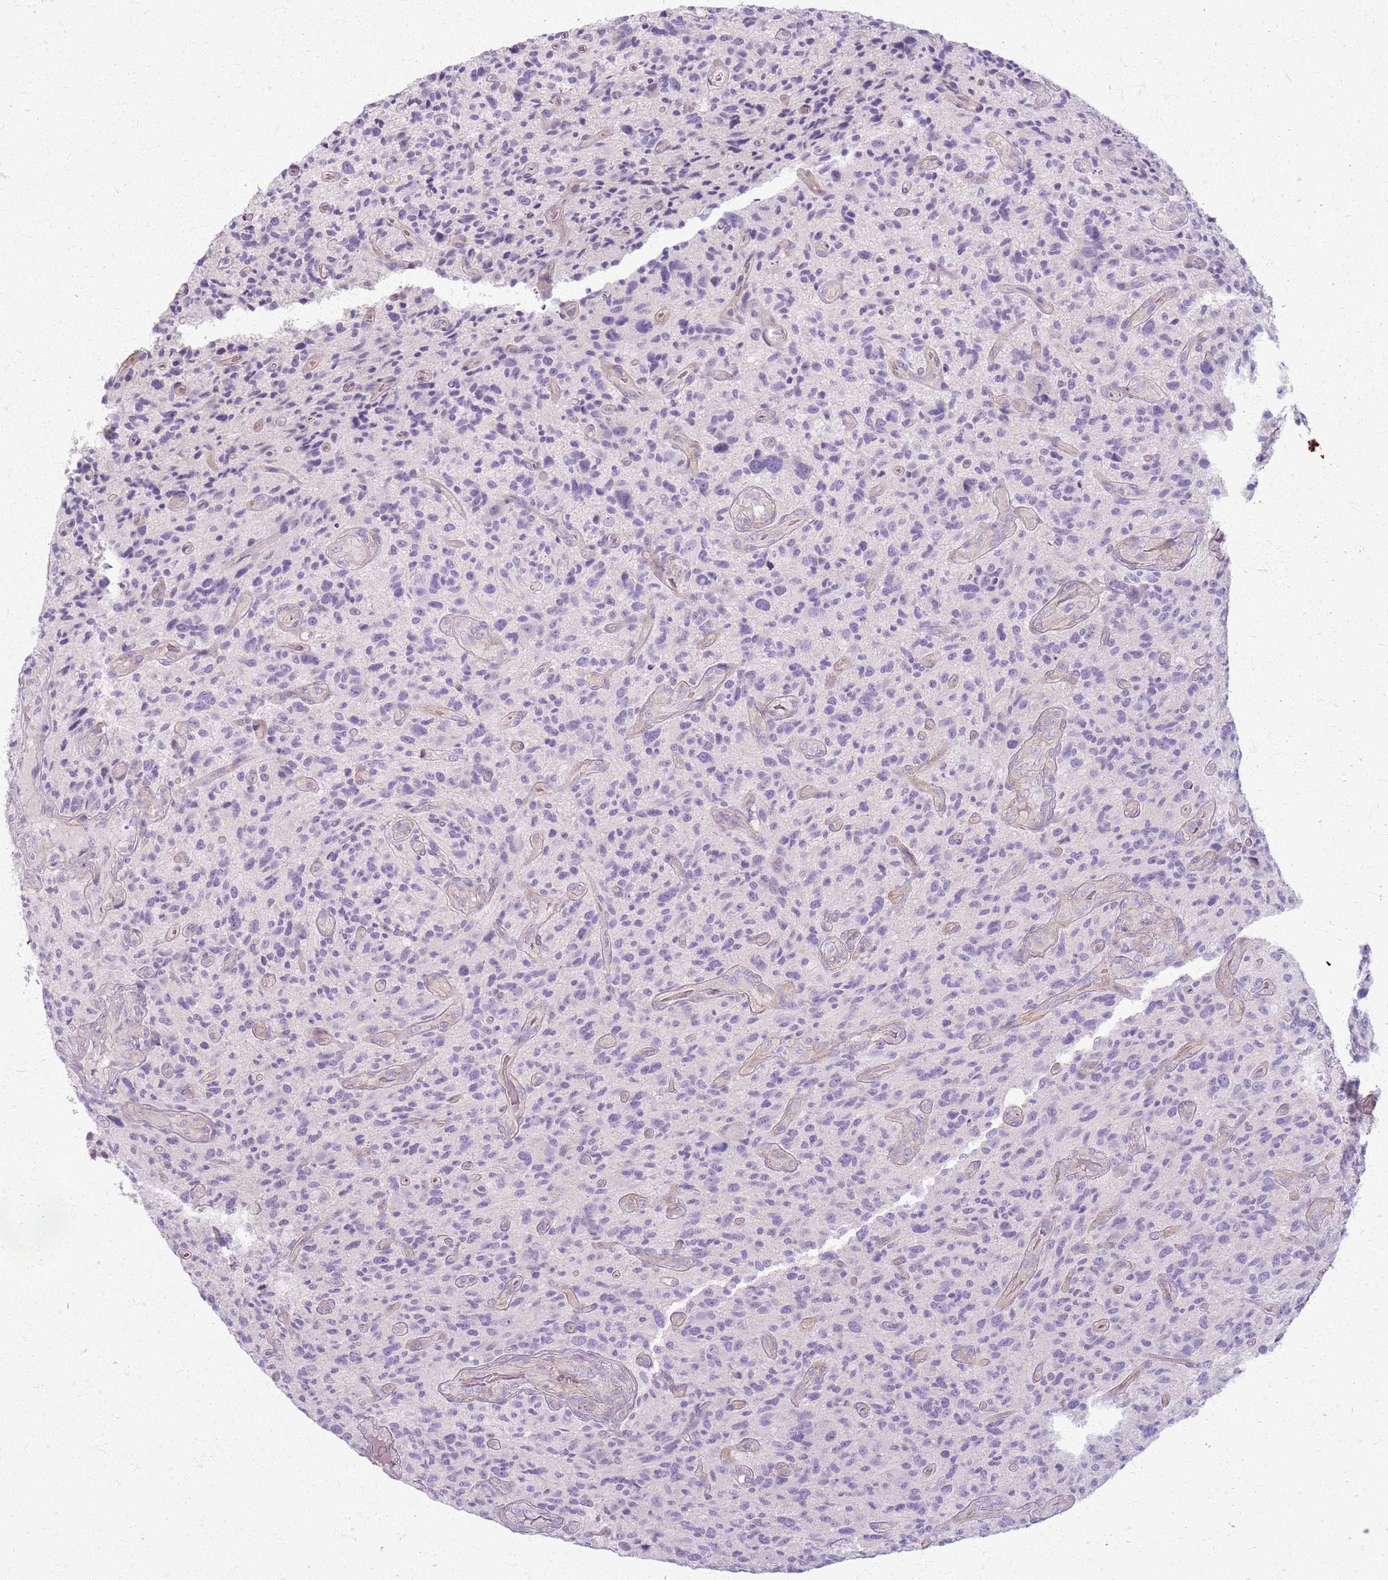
{"staining": {"intensity": "negative", "quantity": "none", "location": "none"}, "tissue": "glioma", "cell_type": "Tumor cells", "image_type": "cancer", "snomed": [{"axis": "morphology", "description": "Glioma, malignant, High grade"}, {"axis": "topography", "description": "Brain"}], "caption": "Glioma was stained to show a protein in brown. There is no significant expression in tumor cells.", "gene": "CSRP3", "patient": {"sex": "male", "age": 47}}